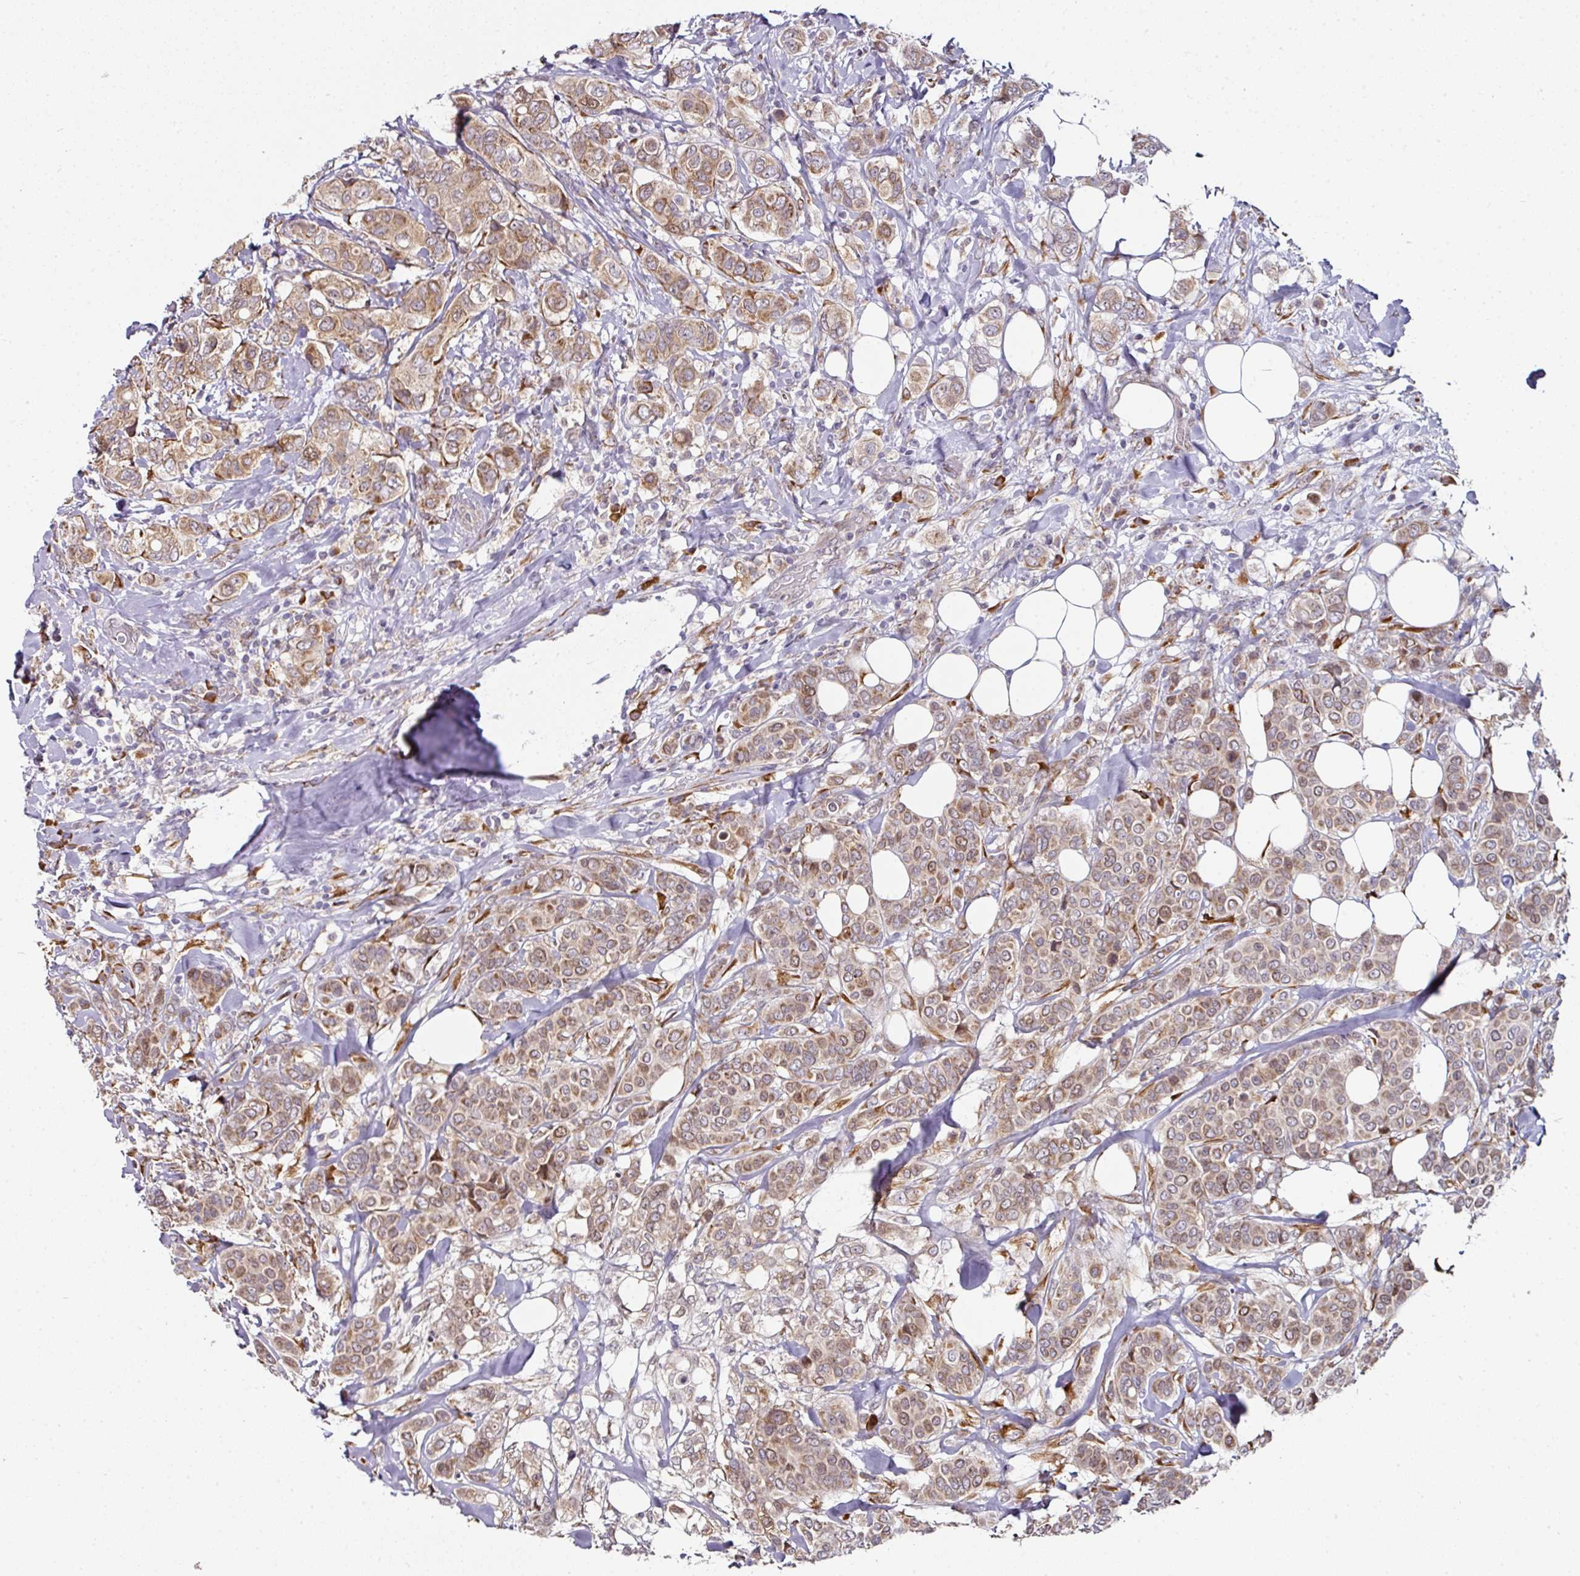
{"staining": {"intensity": "moderate", "quantity": ">75%", "location": "cytoplasmic/membranous"}, "tissue": "breast cancer", "cell_type": "Tumor cells", "image_type": "cancer", "snomed": [{"axis": "morphology", "description": "Lobular carcinoma"}, {"axis": "topography", "description": "Breast"}], "caption": "About >75% of tumor cells in breast lobular carcinoma exhibit moderate cytoplasmic/membranous protein staining as visualized by brown immunohistochemical staining.", "gene": "APOLD1", "patient": {"sex": "female", "age": 51}}